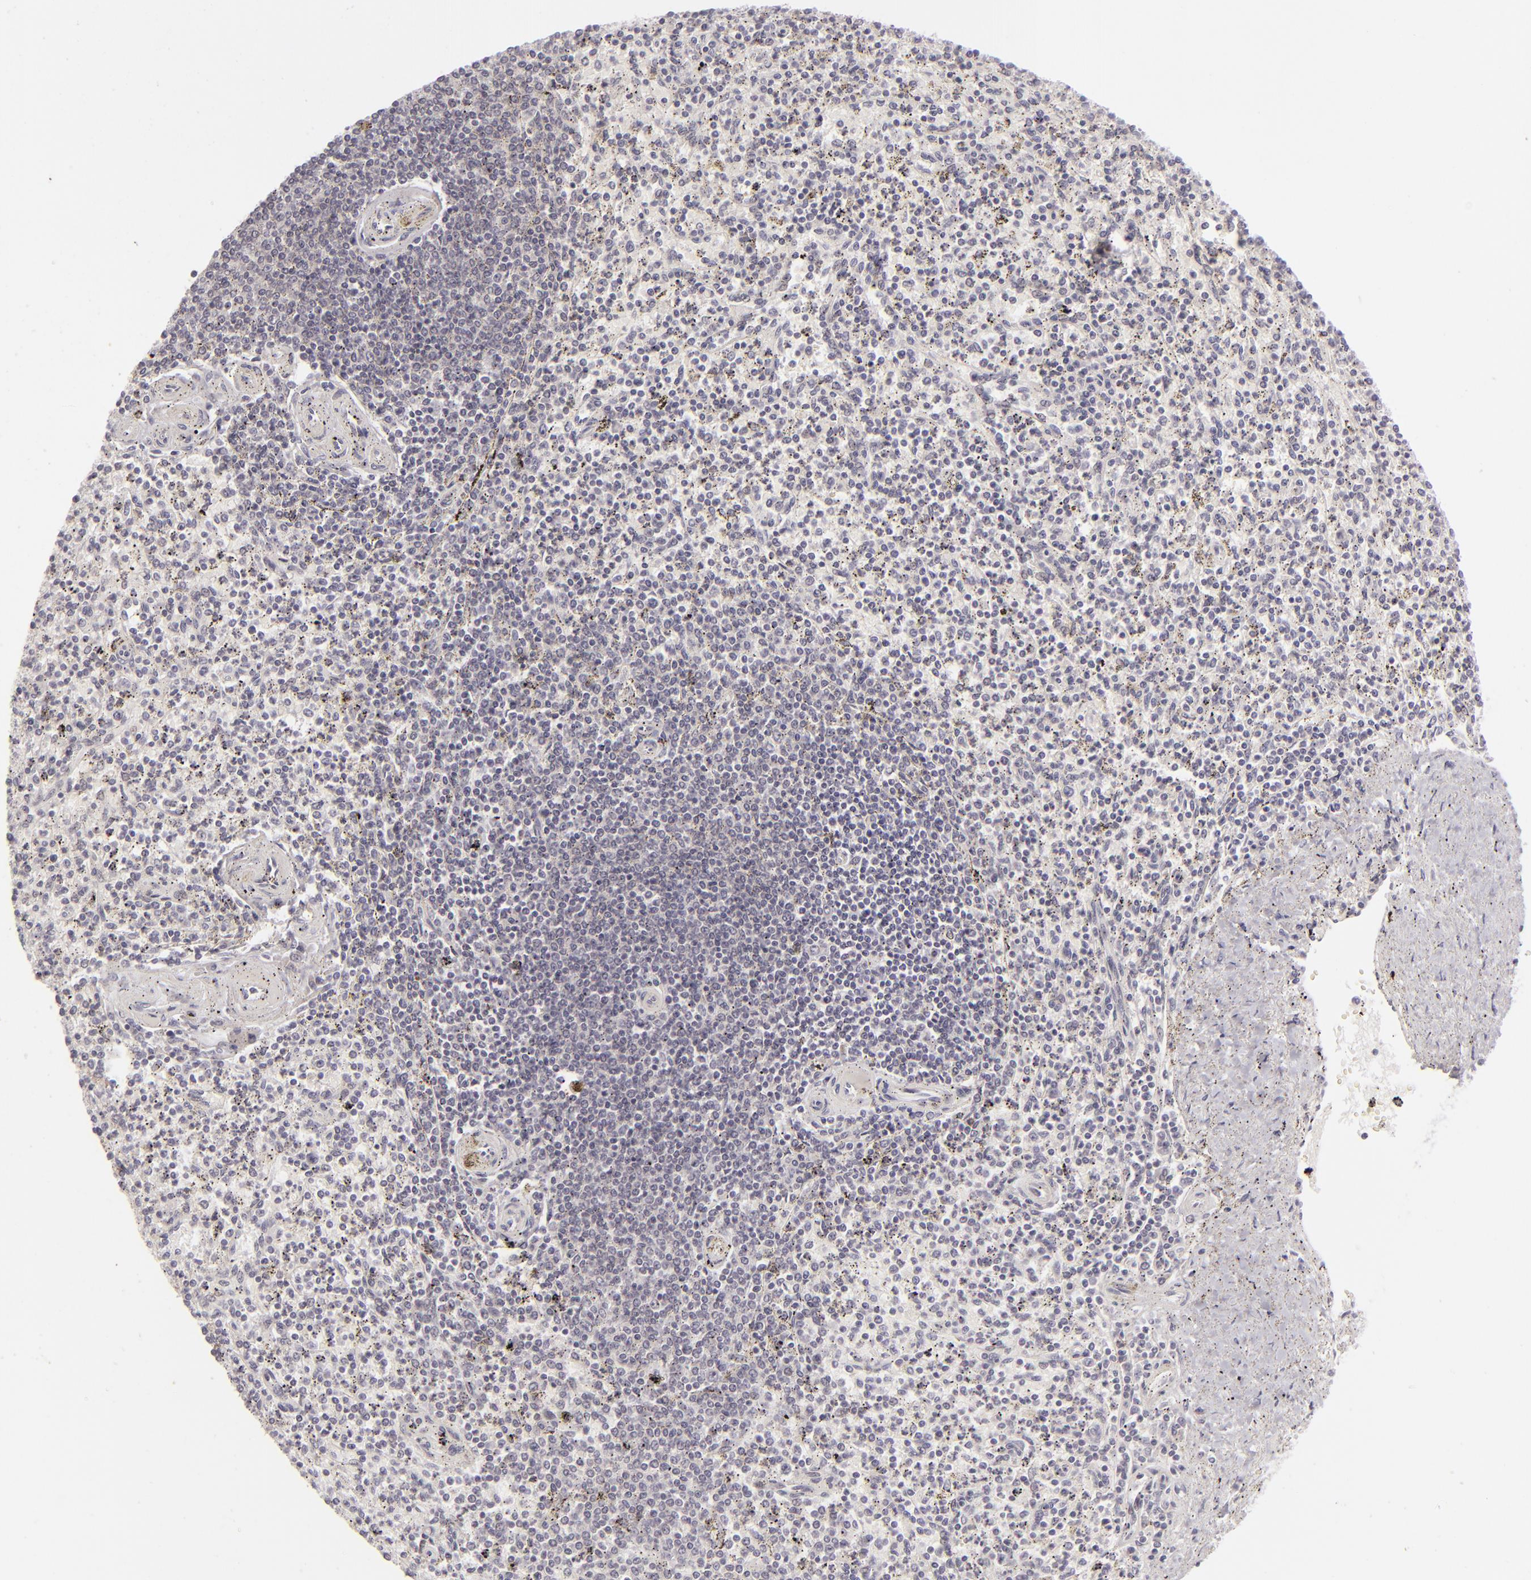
{"staining": {"intensity": "negative", "quantity": "none", "location": "none"}, "tissue": "spleen", "cell_type": "Cells in red pulp", "image_type": "normal", "snomed": [{"axis": "morphology", "description": "Normal tissue, NOS"}, {"axis": "topography", "description": "Spleen"}], "caption": "Immunohistochemistry of normal human spleen demonstrates no positivity in cells in red pulp.", "gene": "SIX1", "patient": {"sex": "male", "age": 72}}